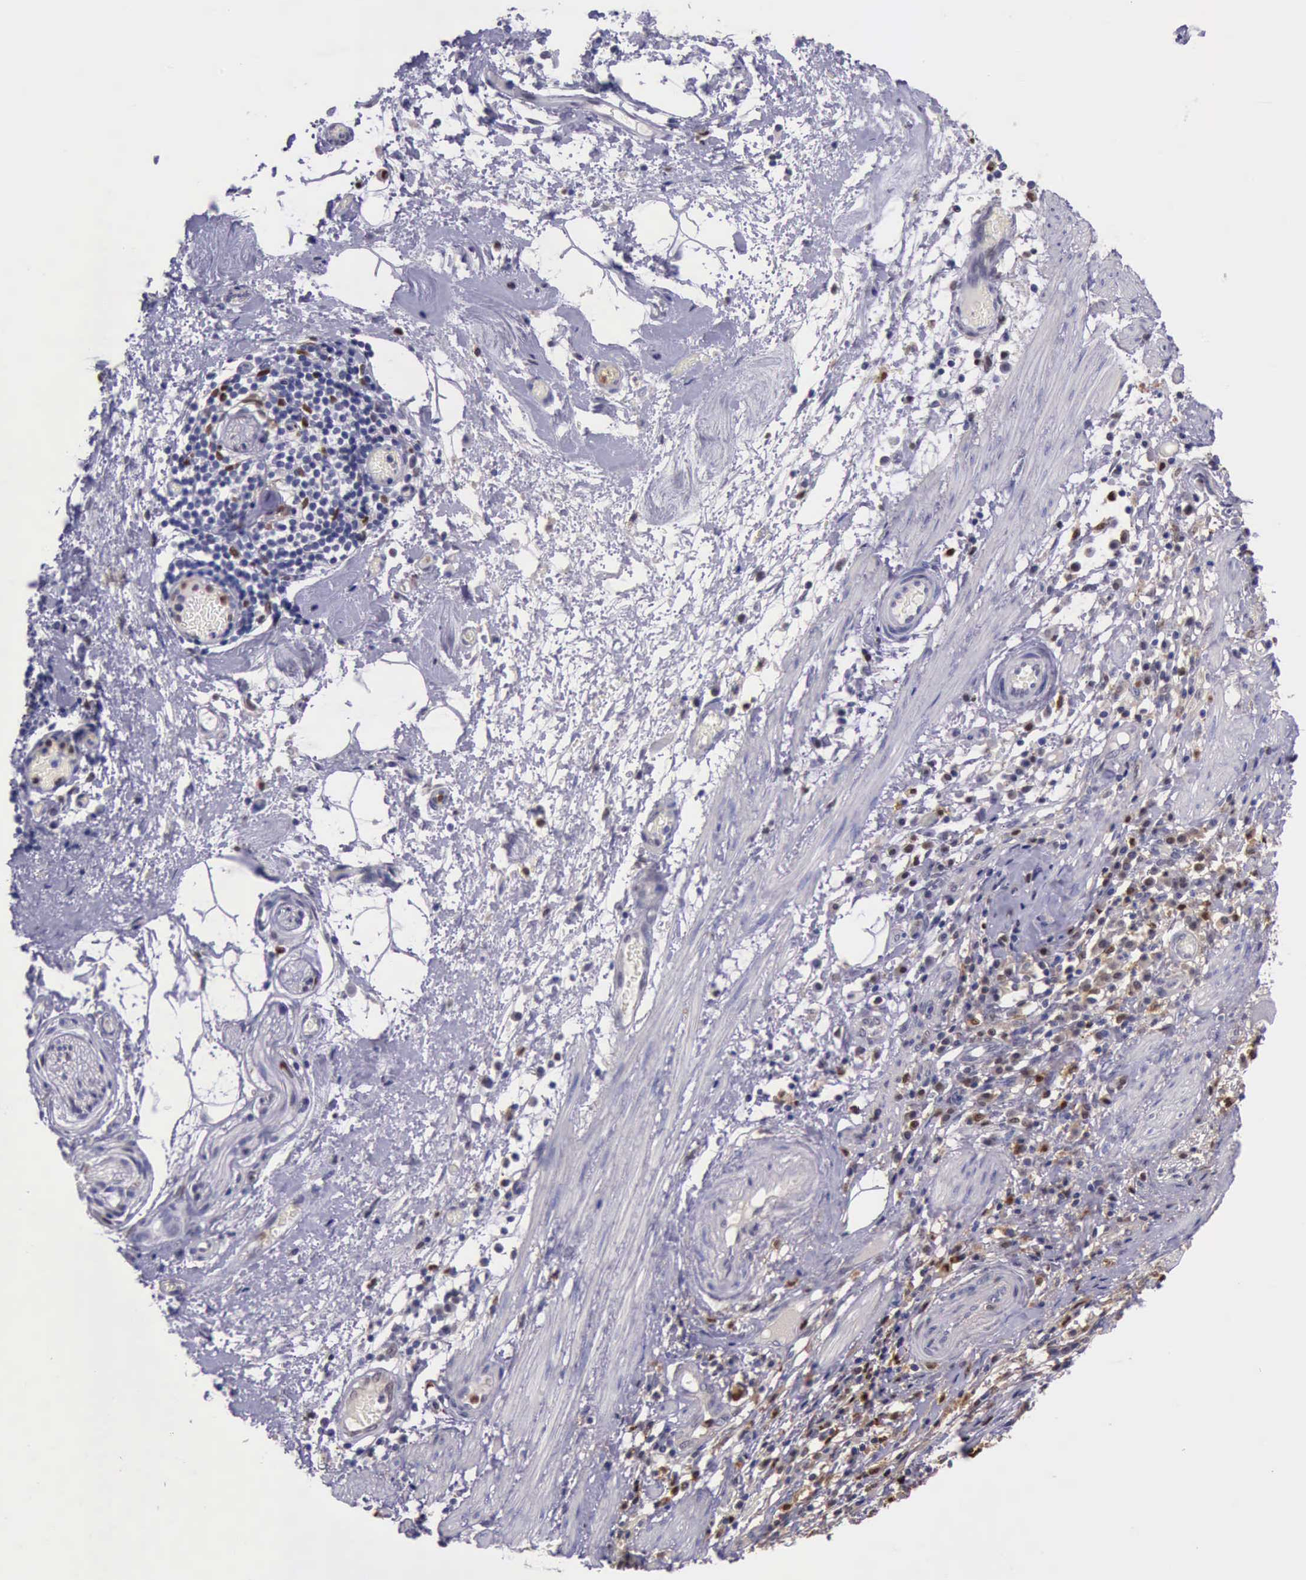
{"staining": {"intensity": "weak", "quantity": "<25%", "location": "cytoplasmic/membranous,nuclear"}, "tissue": "stomach cancer", "cell_type": "Tumor cells", "image_type": "cancer", "snomed": [{"axis": "morphology", "description": "Adenocarcinoma, NOS"}, {"axis": "topography", "description": "Stomach, lower"}], "caption": "An image of adenocarcinoma (stomach) stained for a protein displays no brown staining in tumor cells.", "gene": "TYMP", "patient": {"sex": "female", "age": 86}}